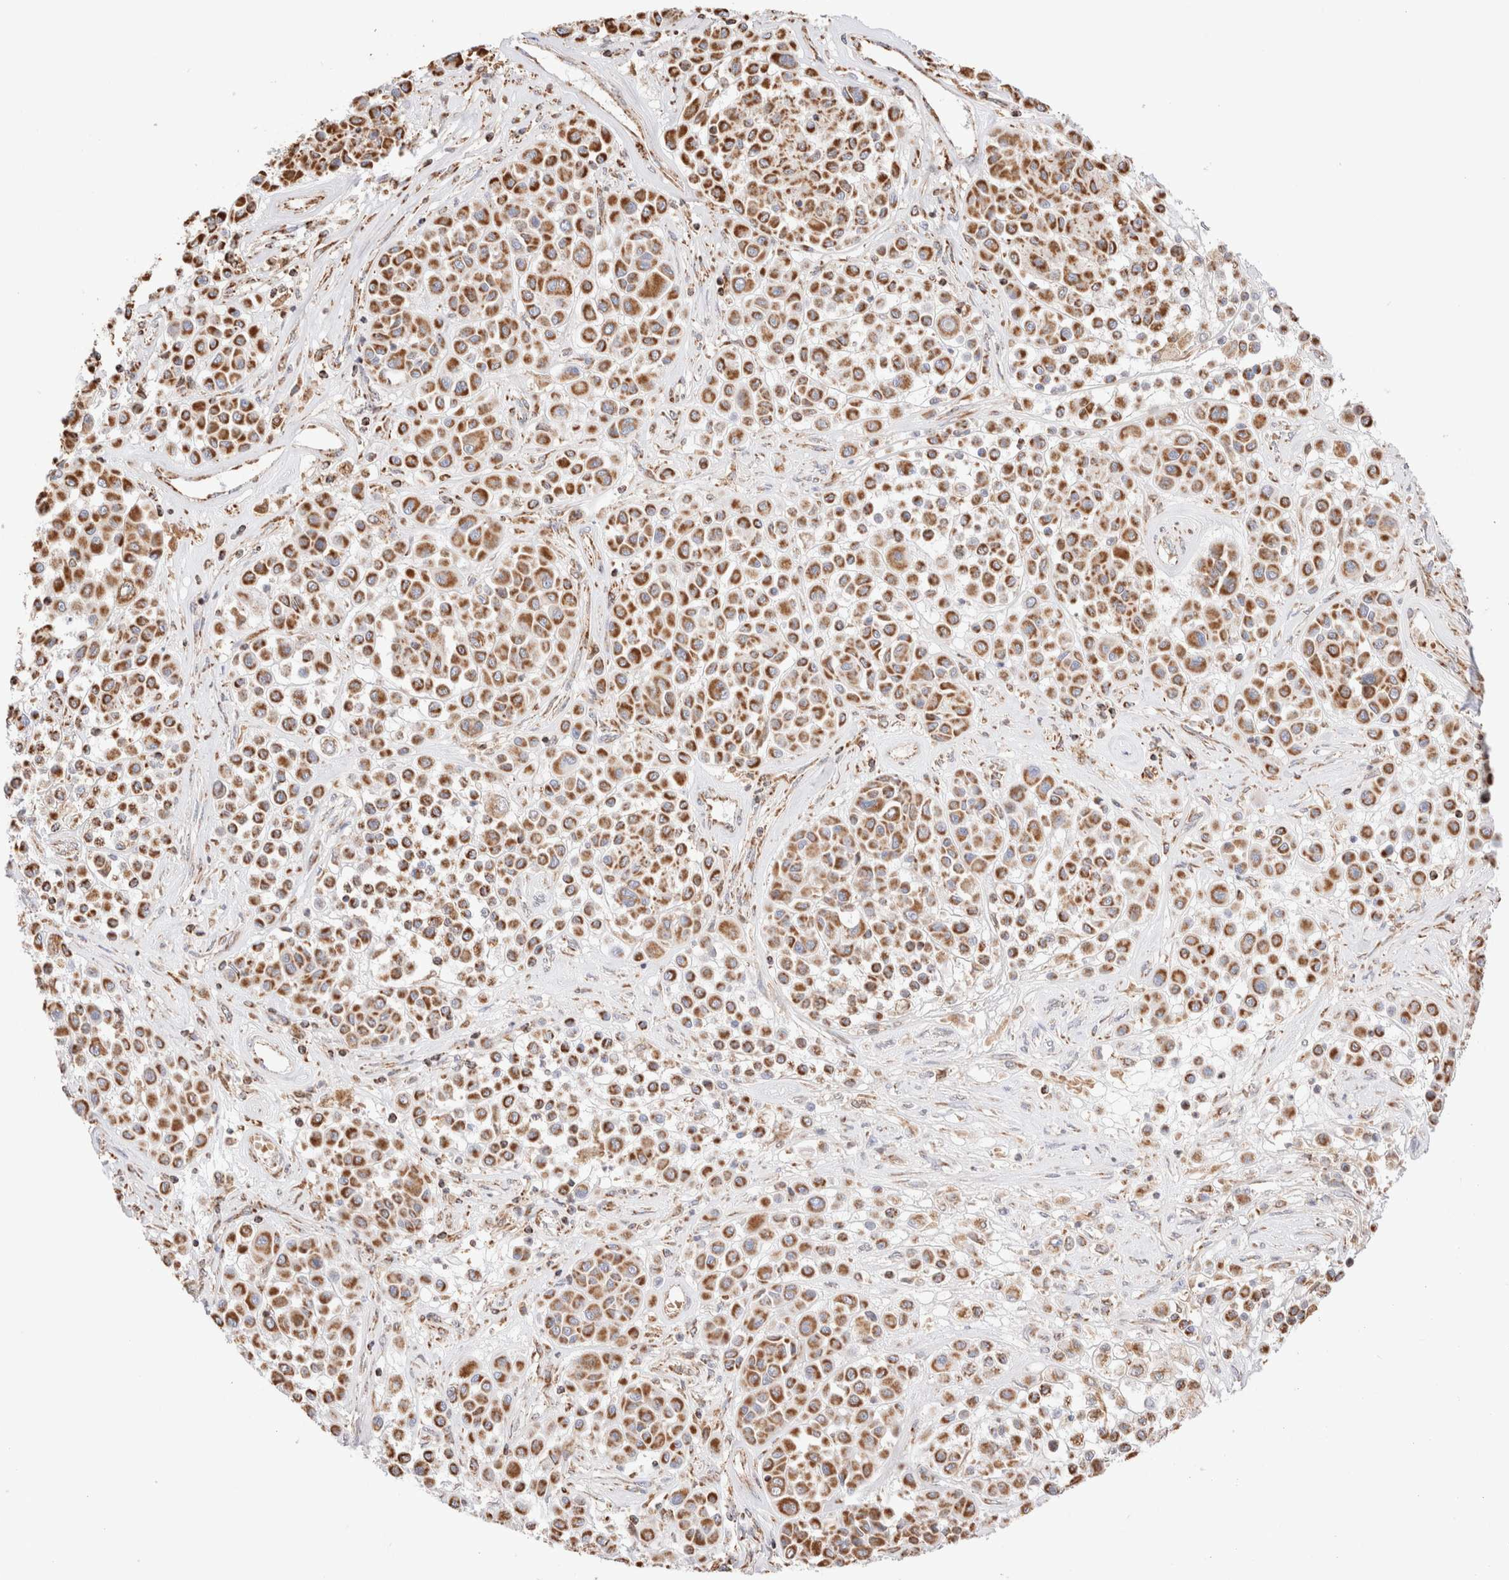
{"staining": {"intensity": "moderate", "quantity": ">75%", "location": "cytoplasmic/membranous"}, "tissue": "melanoma", "cell_type": "Tumor cells", "image_type": "cancer", "snomed": [{"axis": "morphology", "description": "Malignant melanoma, Metastatic site"}, {"axis": "topography", "description": "Soft tissue"}], "caption": "IHC staining of malignant melanoma (metastatic site), which reveals medium levels of moderate cytoplasmic/membranous expression in approximately >75% of tumor cells indicating moderate cytoplasmic/membranous protein staining. The staining was performed using DAB (brown) for protein detection and nuclei were counterstained in hematoxylin (blue).", "gene": "TMPPE", "patient": {"sex": "male", "age": 41}}